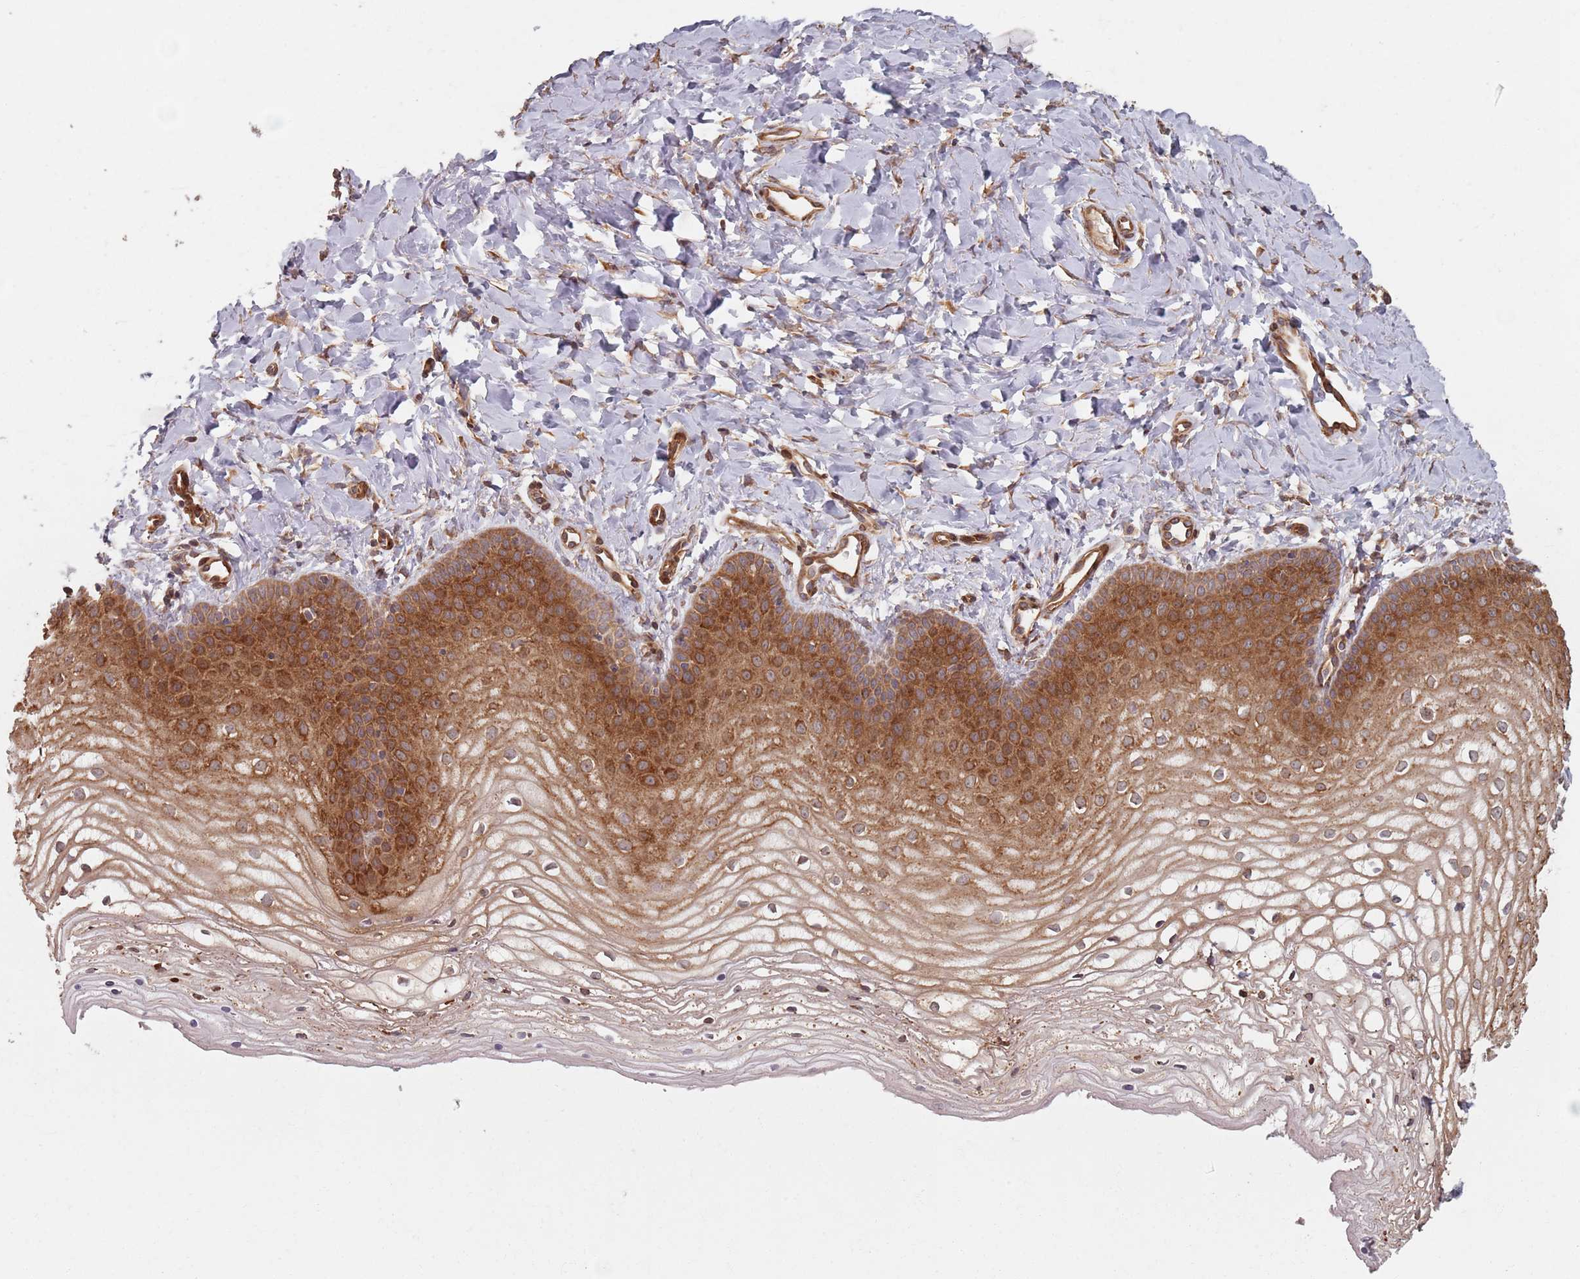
{"staining": {"intensity": "strong", "quantity": ">75%", "location": "cytoplasmic/membranous"}, "tissue": "vagina", "cell_type": "Squamous epithelial cells", "image_type": "normal", "snomed": [{"axis": "morphology", "description": "Normal tissue, NOS"}, {"axis": "topography", "description": "Vagina"}], "caption": "Squamous epithelial cells display strong cytoplasmic/membranous expression in approximately >75% of cells in unremarkable vagina. (brown staining indicates protein expression, while blue staining denotes nuclei).", "gene": "NOTCH3", "patient": {"sex": "female", "age": 68}}